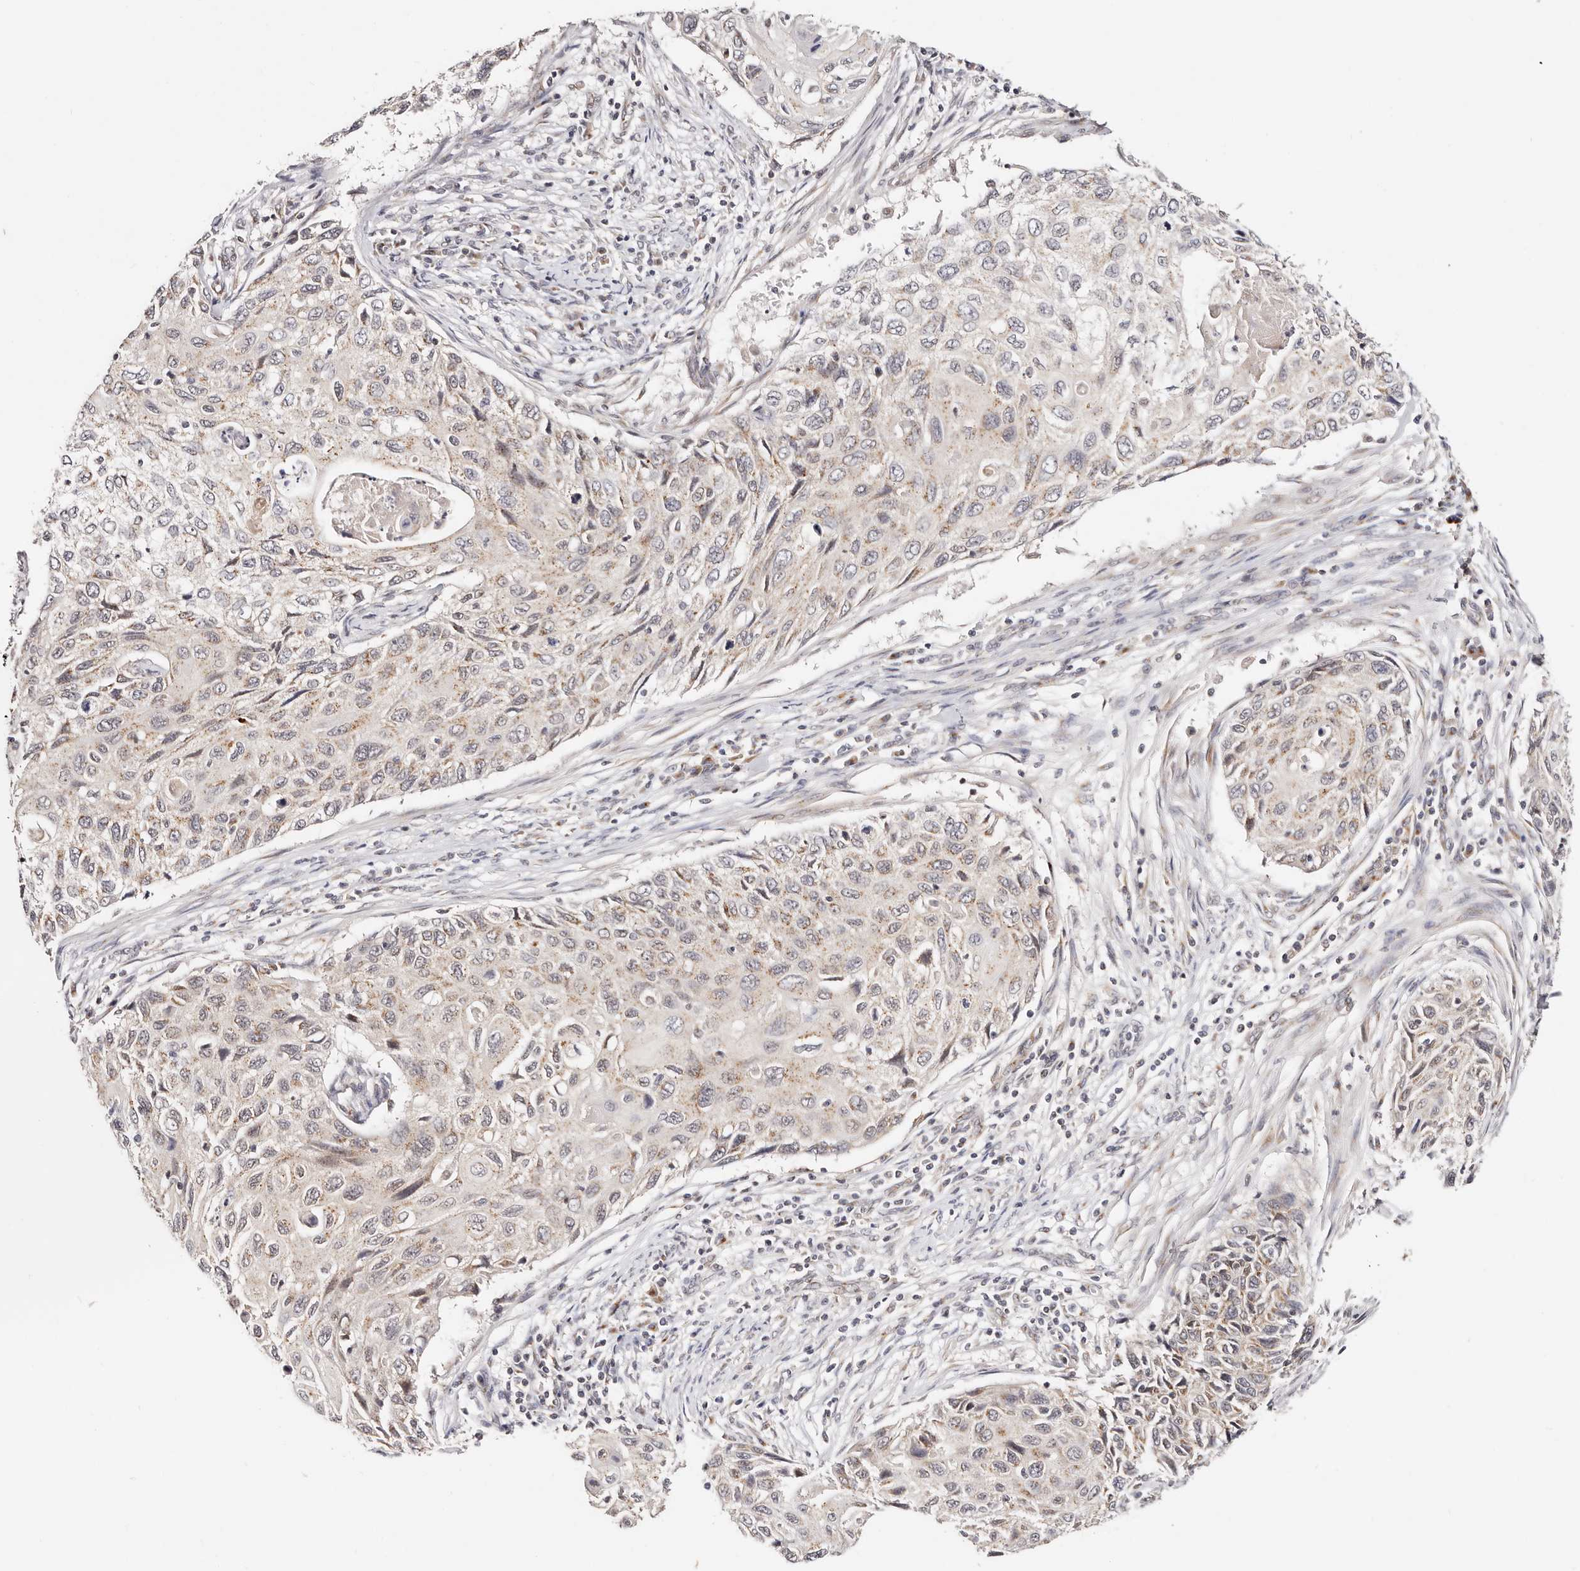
{"staining": {"intensity": "weak", "quantity": "25%-75%", "location": "cytoplasmic/membranous"}, "tissue": "cervical cancer", "cell_type": "Tumor cells", "image_type": "cancer", "snomed": [{"axis": "morphology", "description": "Squamous cell carcinoma, NOS"}, {"axis": "topography", "description": "Cervix"}], "caption": "High-magnification brightfield microscopy of cervical cancer stained with DAB (brown) and counterstained with hematoxylin (blue). tumor cells exhibit weak cytoplasmic/membranous staining is identified in approximately25%-75% of cells.", "gene": "VIPAS39", "patient": {"sex": "female", "age": 70}}